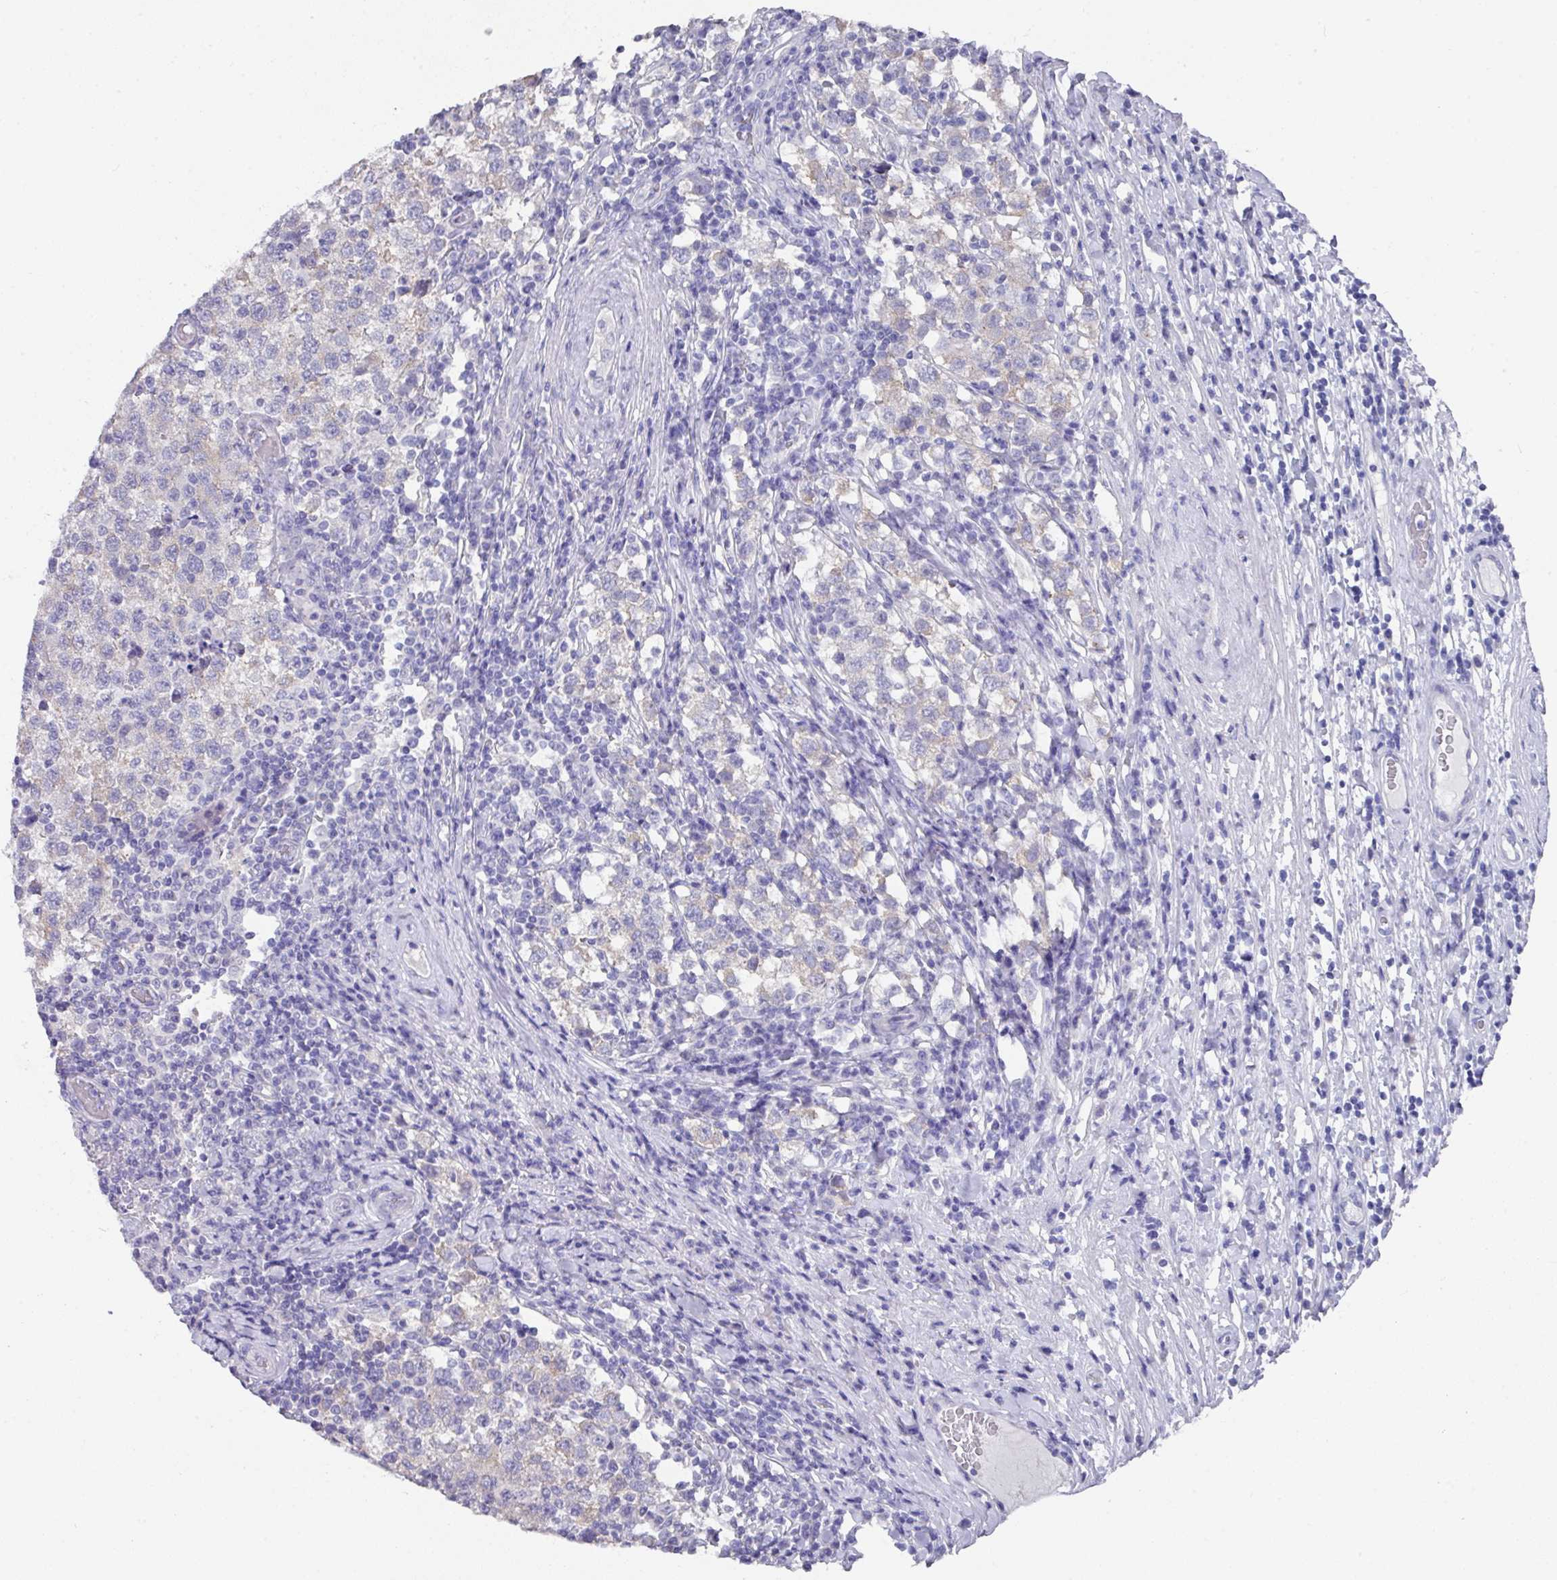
{"staining": {"intensity": "weak", "quantity": "<25%", "location": "cytoplasmic/membranous"}, "tissue": "testis cancer", "cell_type": "Tumor cells", "image_type": "cancer", "snomed": [{"axis": "morphology", "description": "Seminoma, NOS"}, {"axis": "topography", "description": "Testis"}], "caption": "A histopathology image of human testis seminoma is negative for staining in tumor cells.", "gene": "DAZL", "patient": {"sex": "male", "age": 34}}